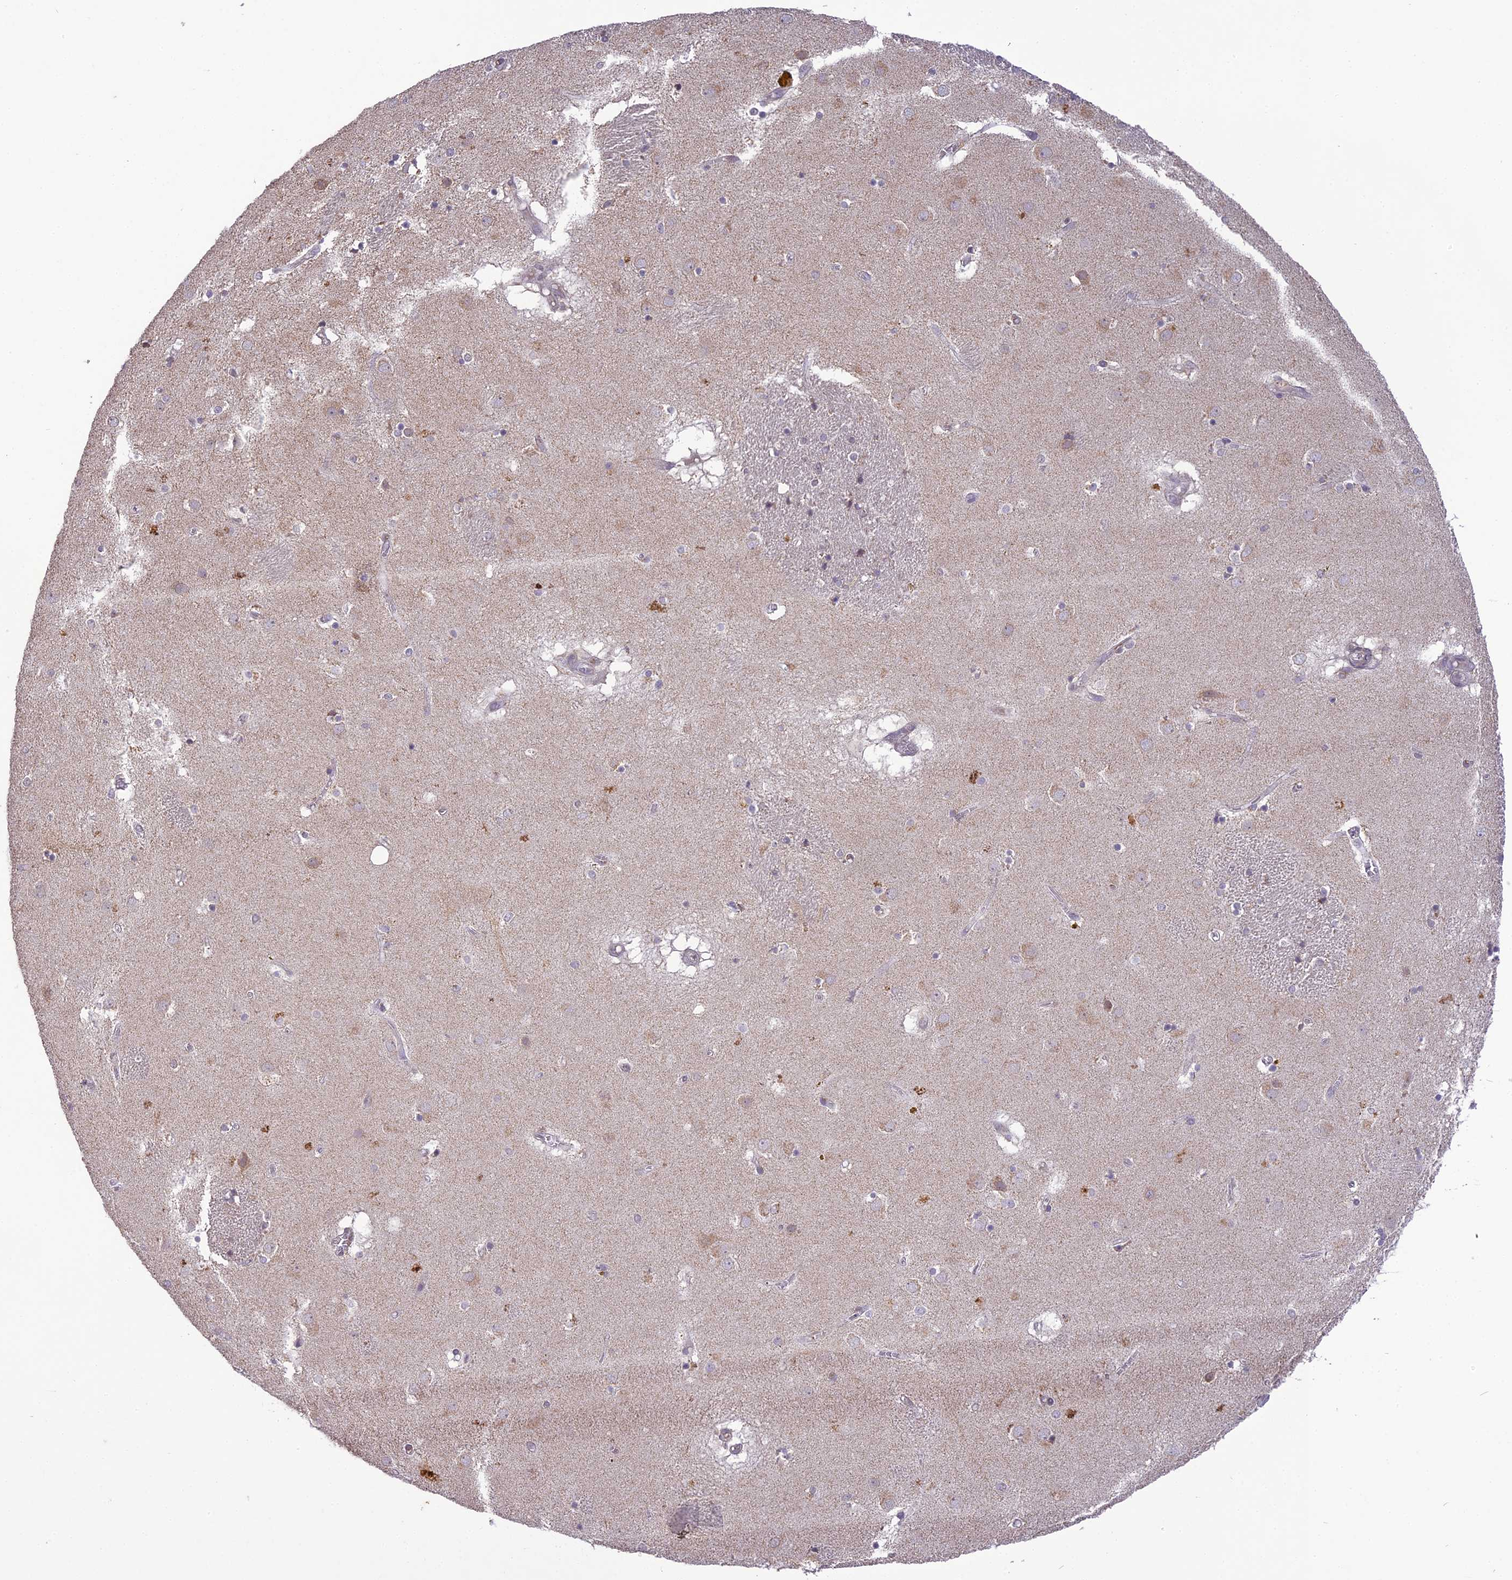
{"staining": {"intensity": "weak", "quantity": "25%-75%", "location": "cytoplasmic/membranous"}, "tissue": "caudate", "cell_type": "Glial cells", "image_type": "normal", "snomed": [{"axis": "morphology", "description": "Normal tissue, NOS"}, {"axis": "topography", "description": "Lateral ventricle wall"}], "caption": "An IHC micrograph of benign tissue is shown. Protein staining in brown labels weak cytoplasmic/membranous positivity in caudate within glial cells.", "gene": "ERG28", "patient": {"sex": "male", "age": 70}}